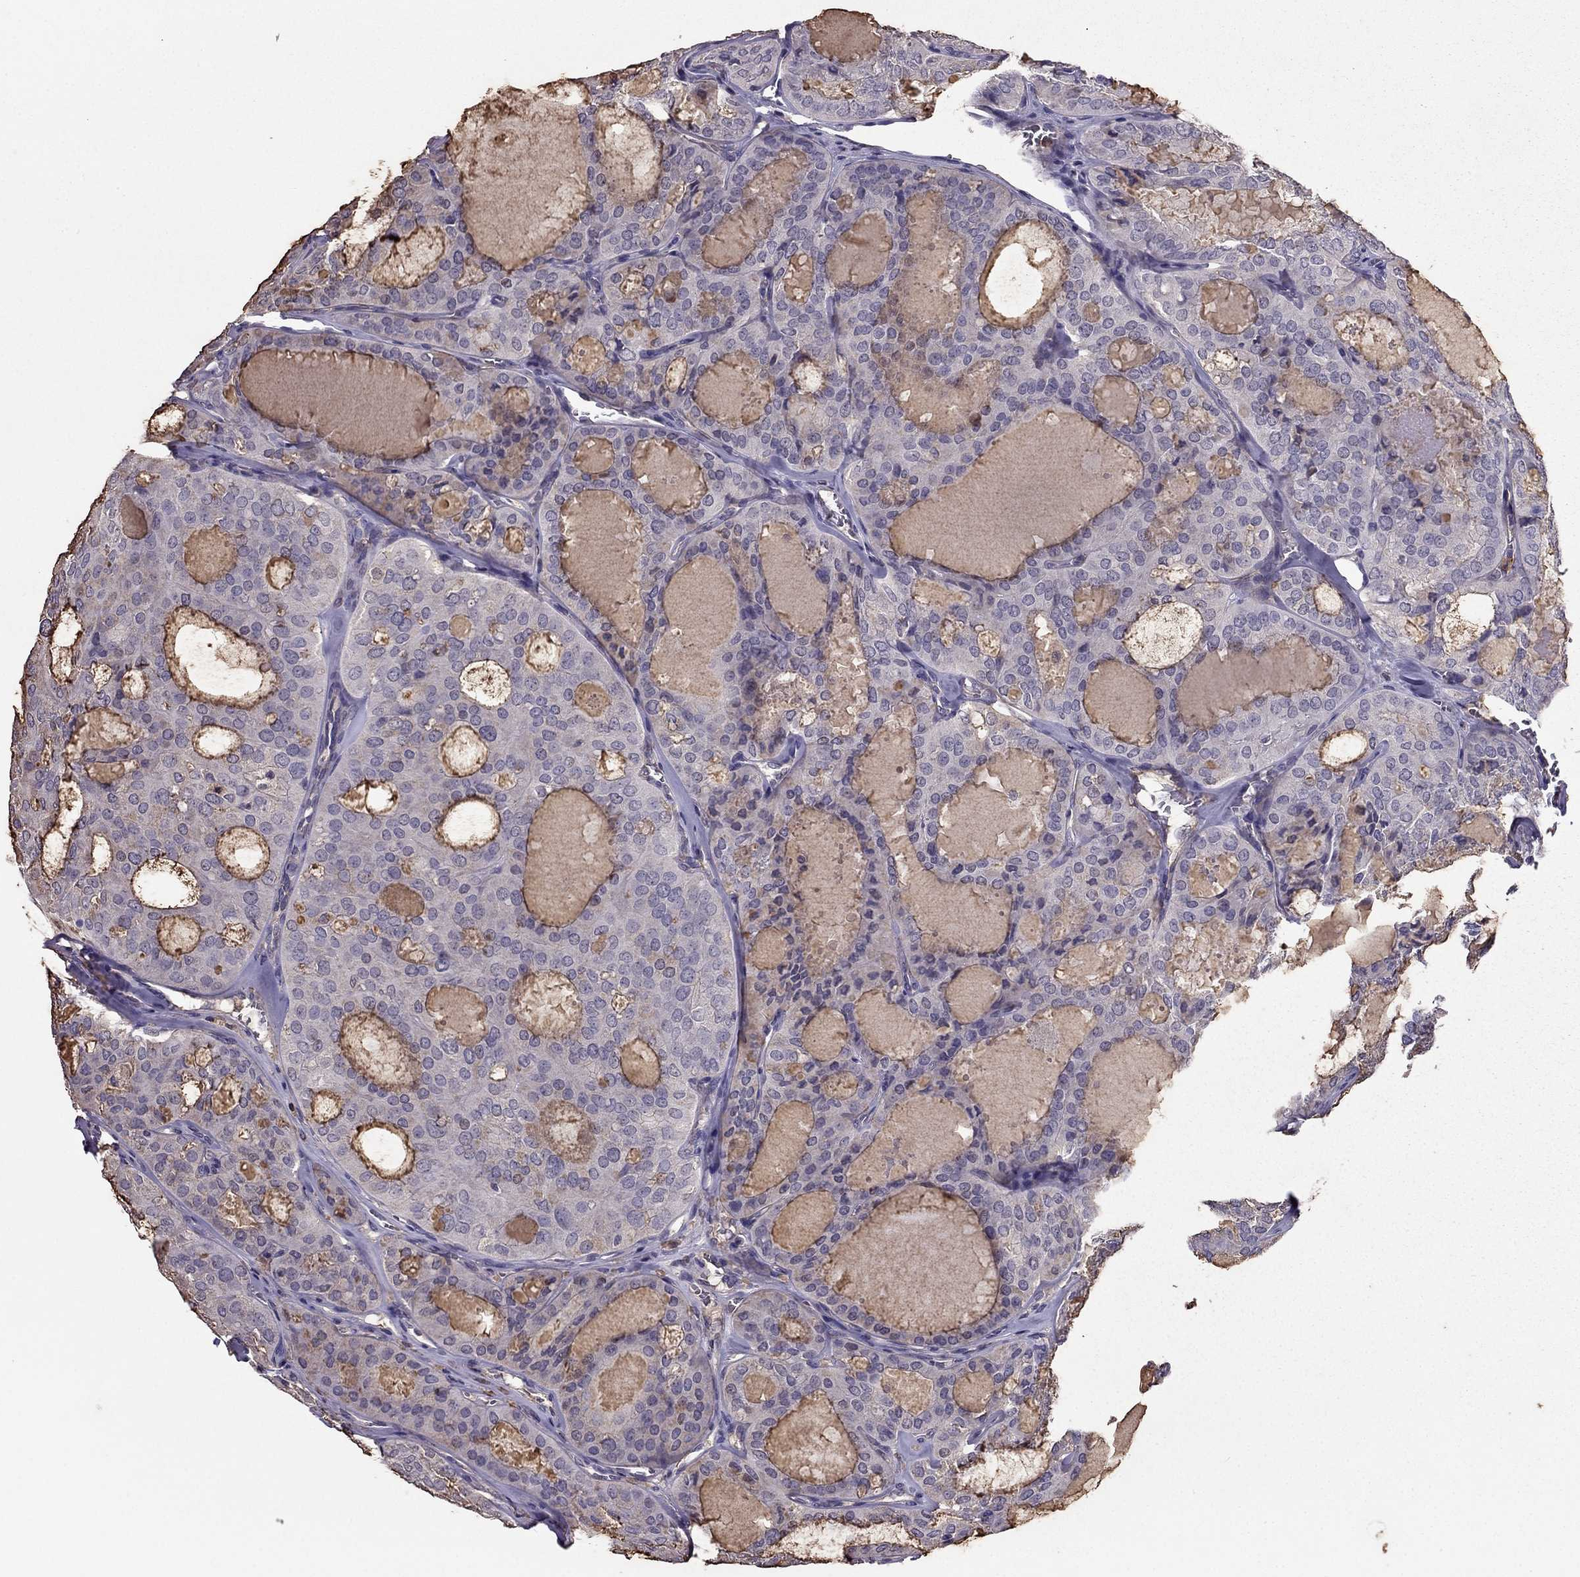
{"staining": {"intensity": "negative", "quantity": "none", "location": "none"}, "tissue": "thyroid cancer", "cell_type": "Tumor cells", "image_type": "cancer", "snomed": [{"axis": "morphology", "description": "Follicular adenoma carcinoma, NOS"}, {"axis": "topography", "description": "Thyroid gland"}], "caption": "Protein analysis of follicular adenoma carcinoma (thyroid) demonstrates no significant expression in tumor cells.", "gene": "RFLNB", "patient": {"sex": "male", "age": 75}}